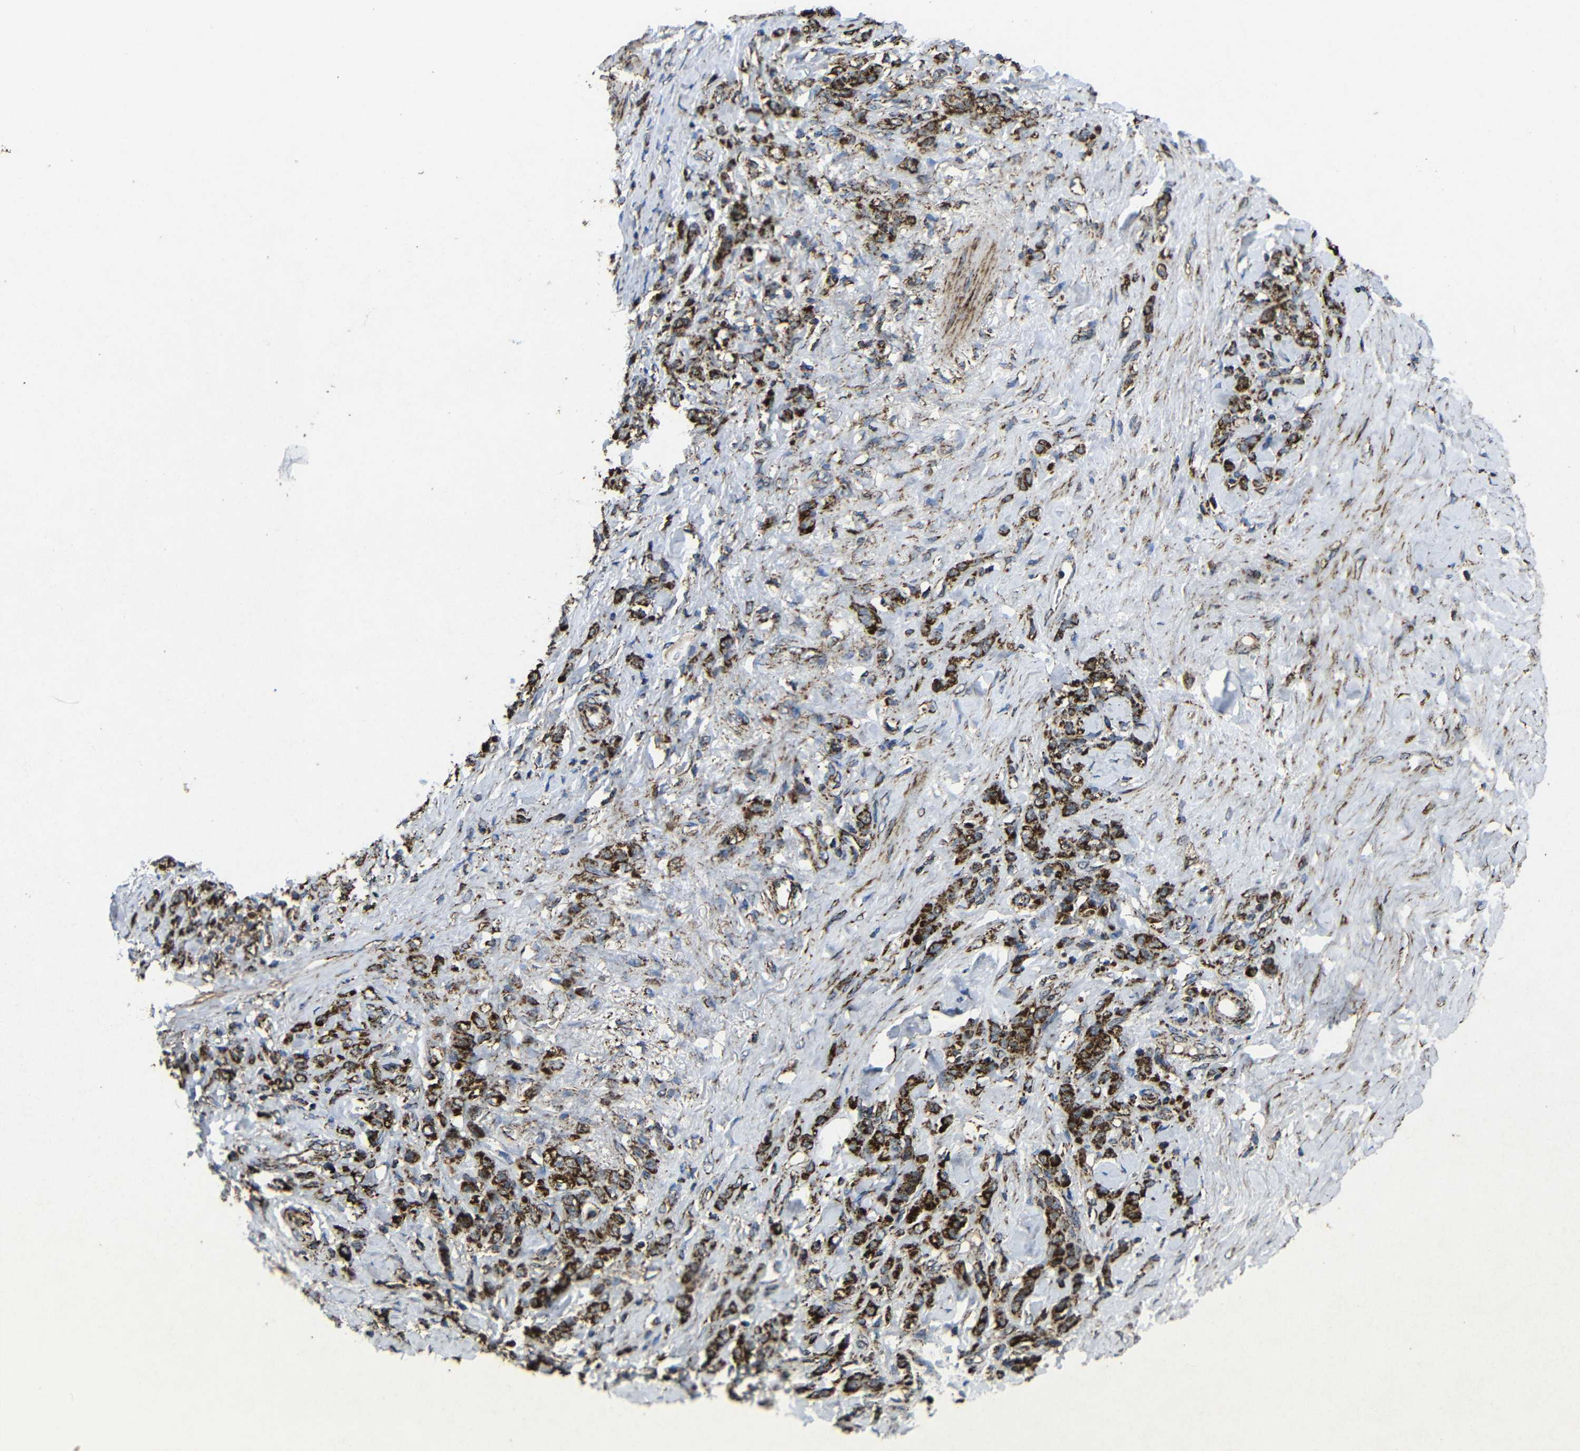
{"staining": {"intensity": "strong", "quantity": ">75%", "location": "cytoplasmic/membranous"}, "tissue": "stomach cancer", "cell_type": "Tumor cells", "image_type": "cancer", "snomed": [{"axis": "morphology", "description": "Adenocarcinoma, NOS"}, {"axis": "topography", "description": "Stomach"}], "caption": "Stomach cancer stained with IHC displays strong cytoplasmic/membranous positivity in about >75% of tumor cells. (Stains: DAB in brown, nuclei in blue, Microscopy: brightfield microscopy at high magnification).", "gene": "ATP5F1A", "patient": {"sex": "male", "age": 82}}